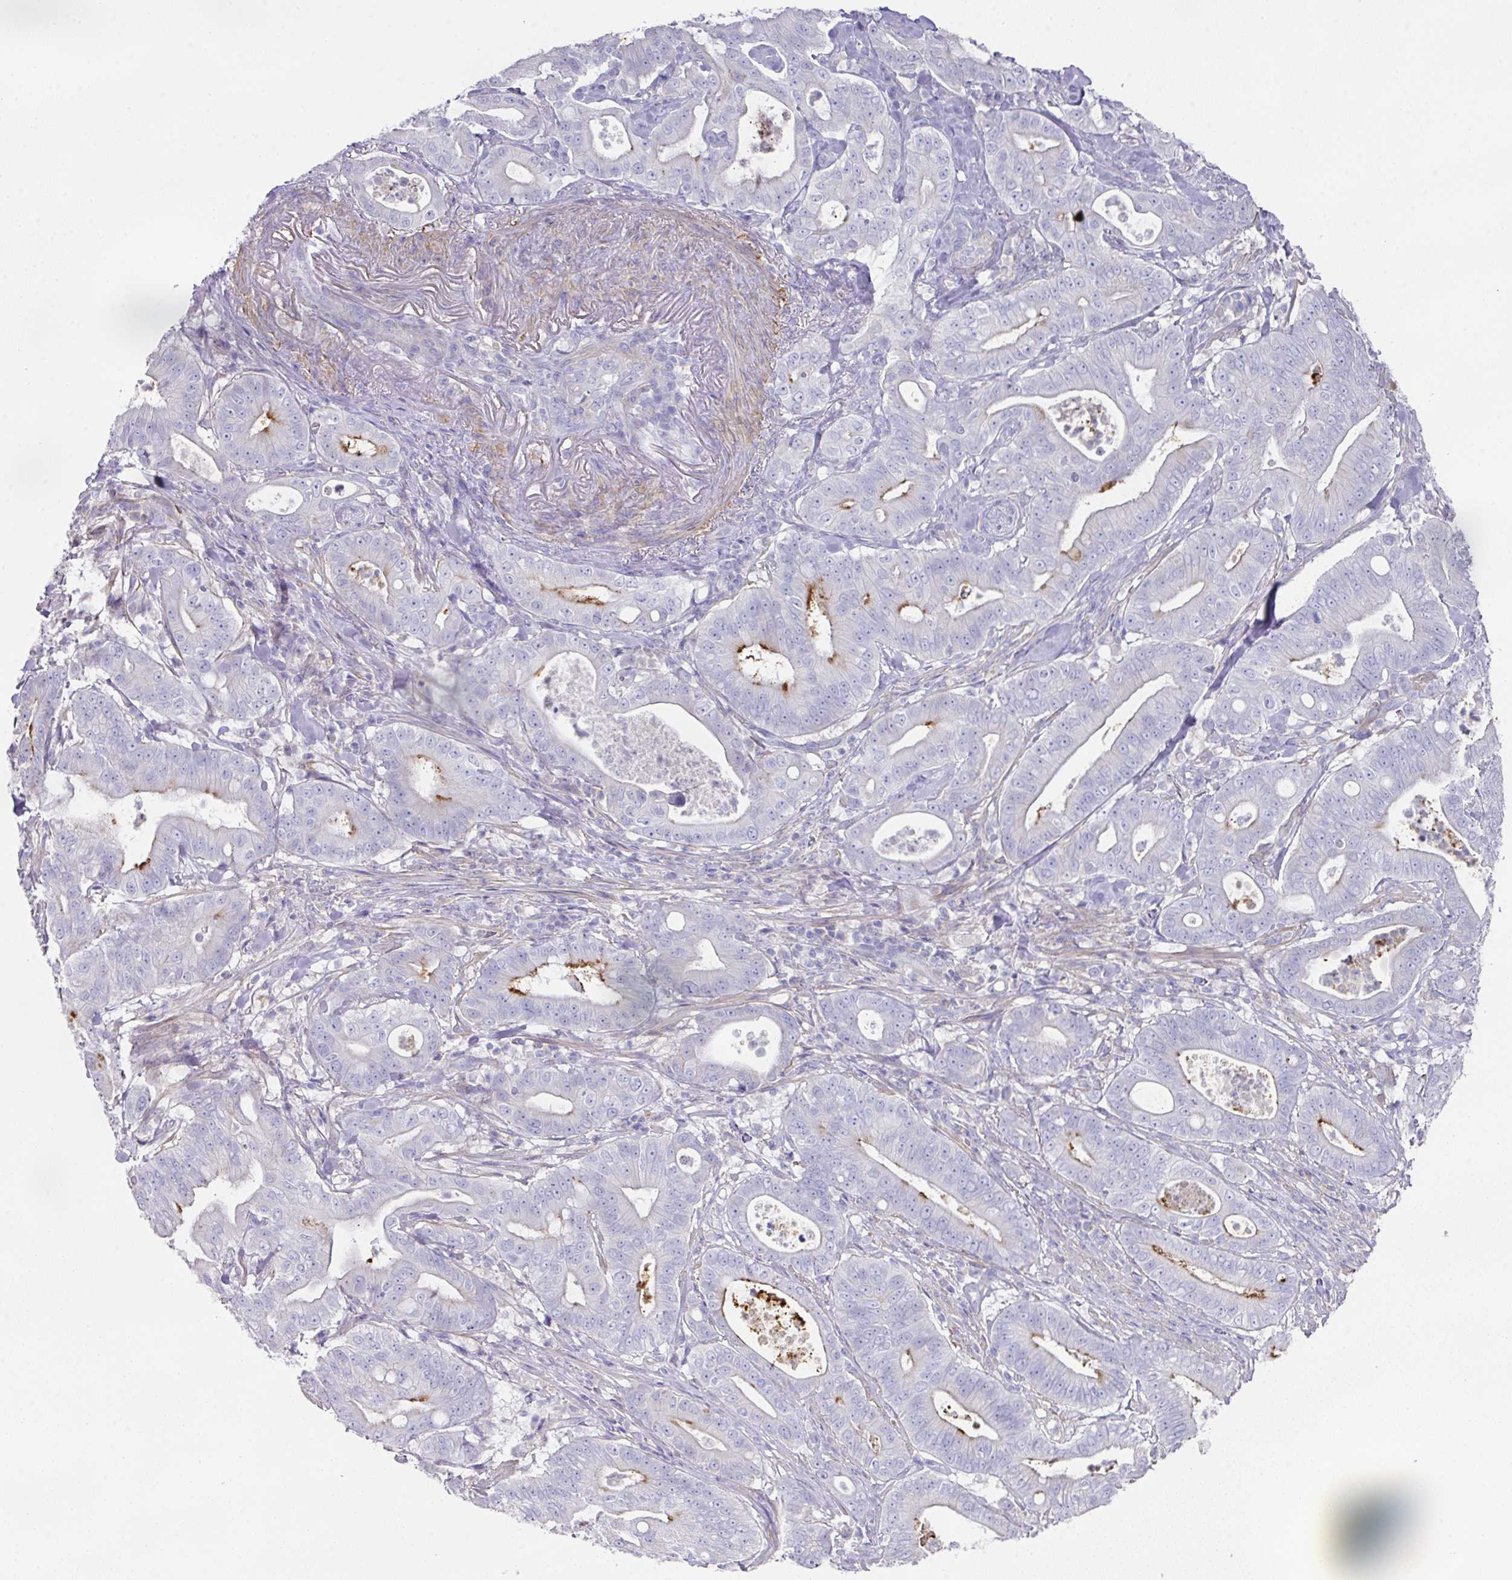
{"staining": {"intensity": "moderate", "quantity": "<25%", "location": "cytoplasmic/membranous"}, "tissue": "pancreatic cancer", "cell_type": "Tumor cells", "image_type": "cancer", "snomed": [{"axis": "morphology", "description": "Adenocarcinoma, NOS"}, {"axis": "topography", "description": "Pancreas"}], "caption": "Immunohistochemistry histopathology image of neoplastic tissue: adenocarcinoma (pancreatic) stained using immunohistochemistry (IHC) displays low levels of moderate protein expression localized specifically in the cytoplasmic/membranous of tumor cells, appearing as a cytoplasmic/membranous brown color.", "gene": "TARM1", "patient": {"sex": "male", "age": 71}}